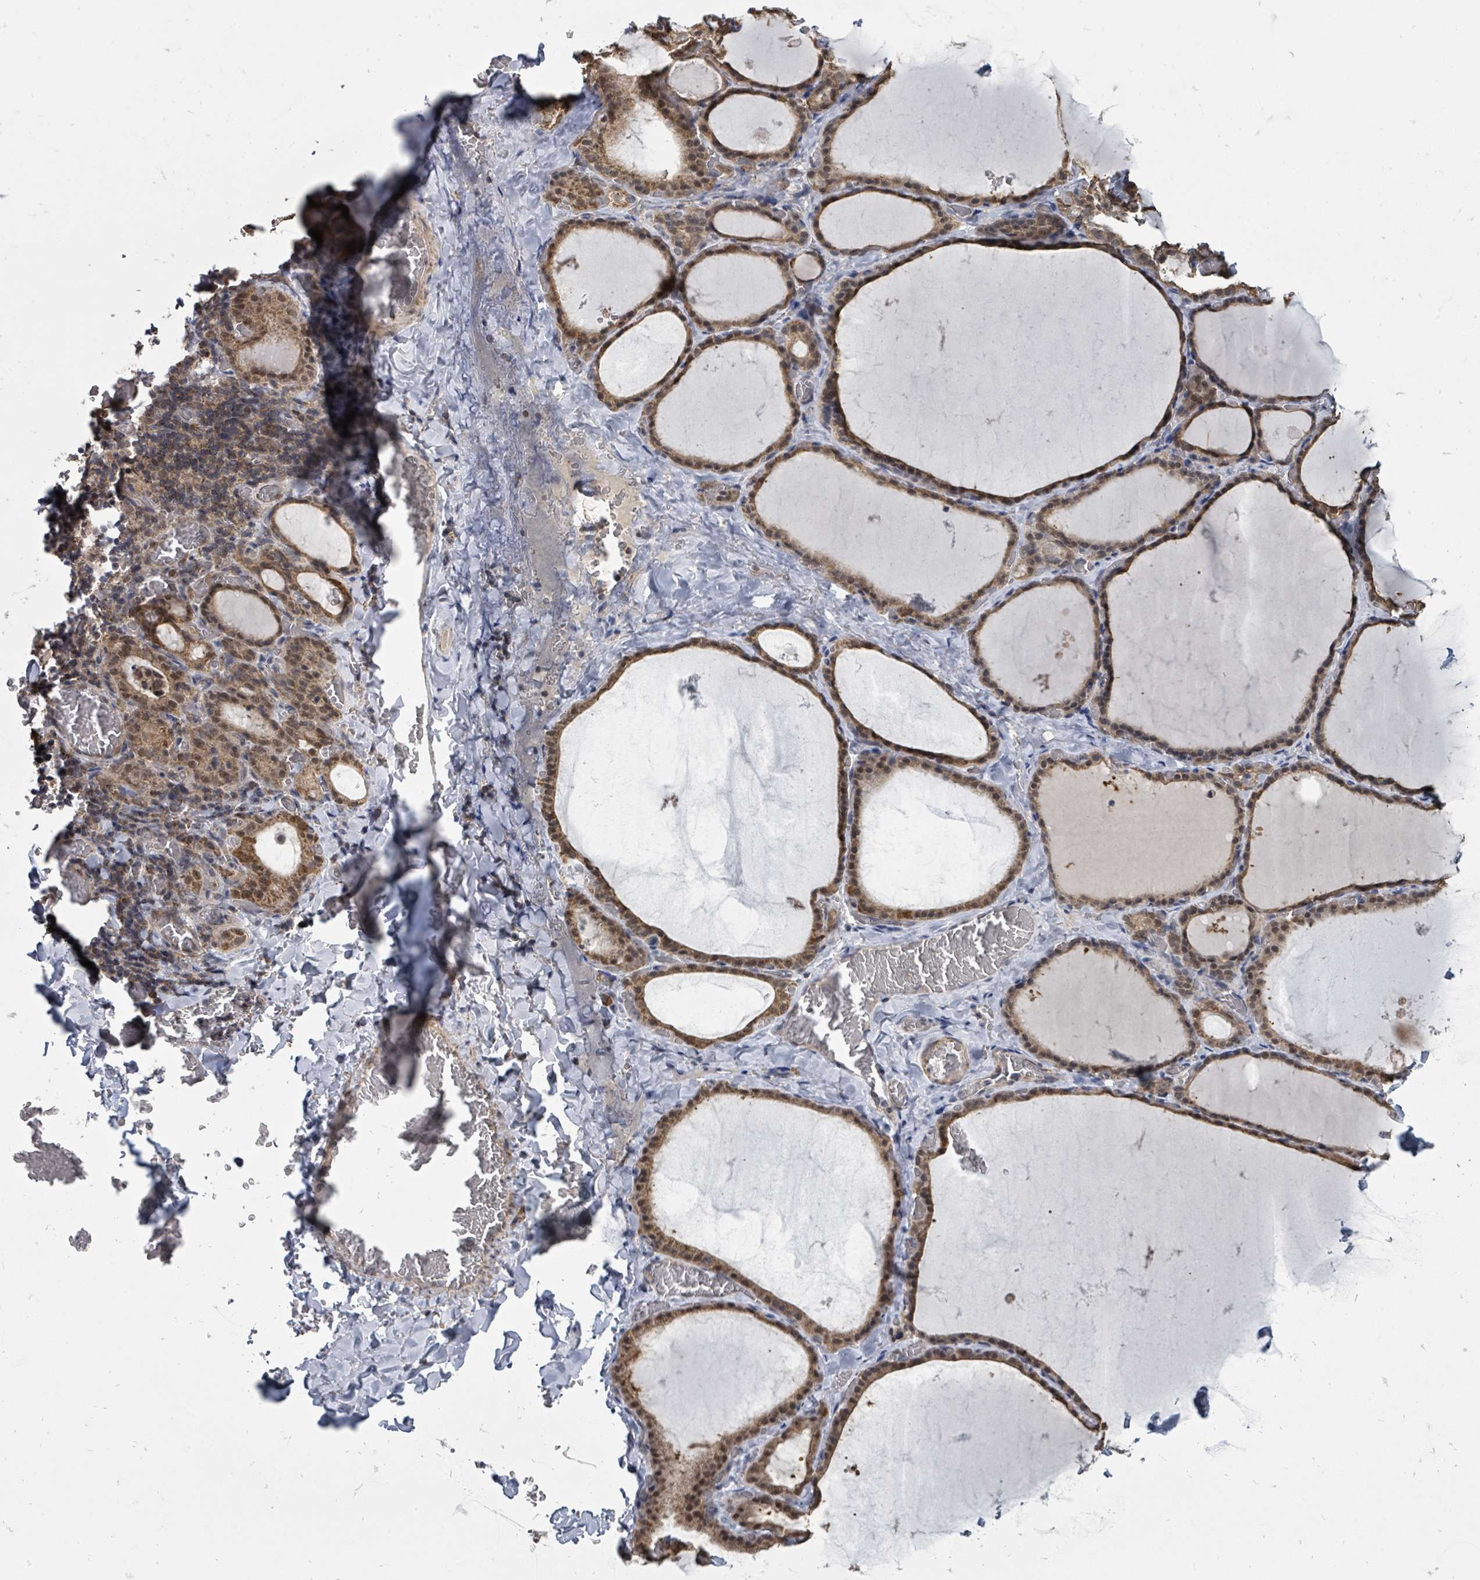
{"staining": {"intensity": "moderate", "quantity": ">75%", "location": "cytoplasmic/membranous,nuclear"}, "tissue": "thyroid gland", "cell_type": "Glandular cells", "image_type": "normal", "snomed": [{"axis": "morphology", "description": "Normal tissue, NOS"}, {"axis": "topography", "description": "Thyroid gland"}], "caption": "A brown stain highlights moderate cytoplasmic/membranous,nuclear expression of a protein in glandular cells of benign human thyroid gland.", "gene": "MAGOHB", "patient": {"sex": "female", "age": 39}}